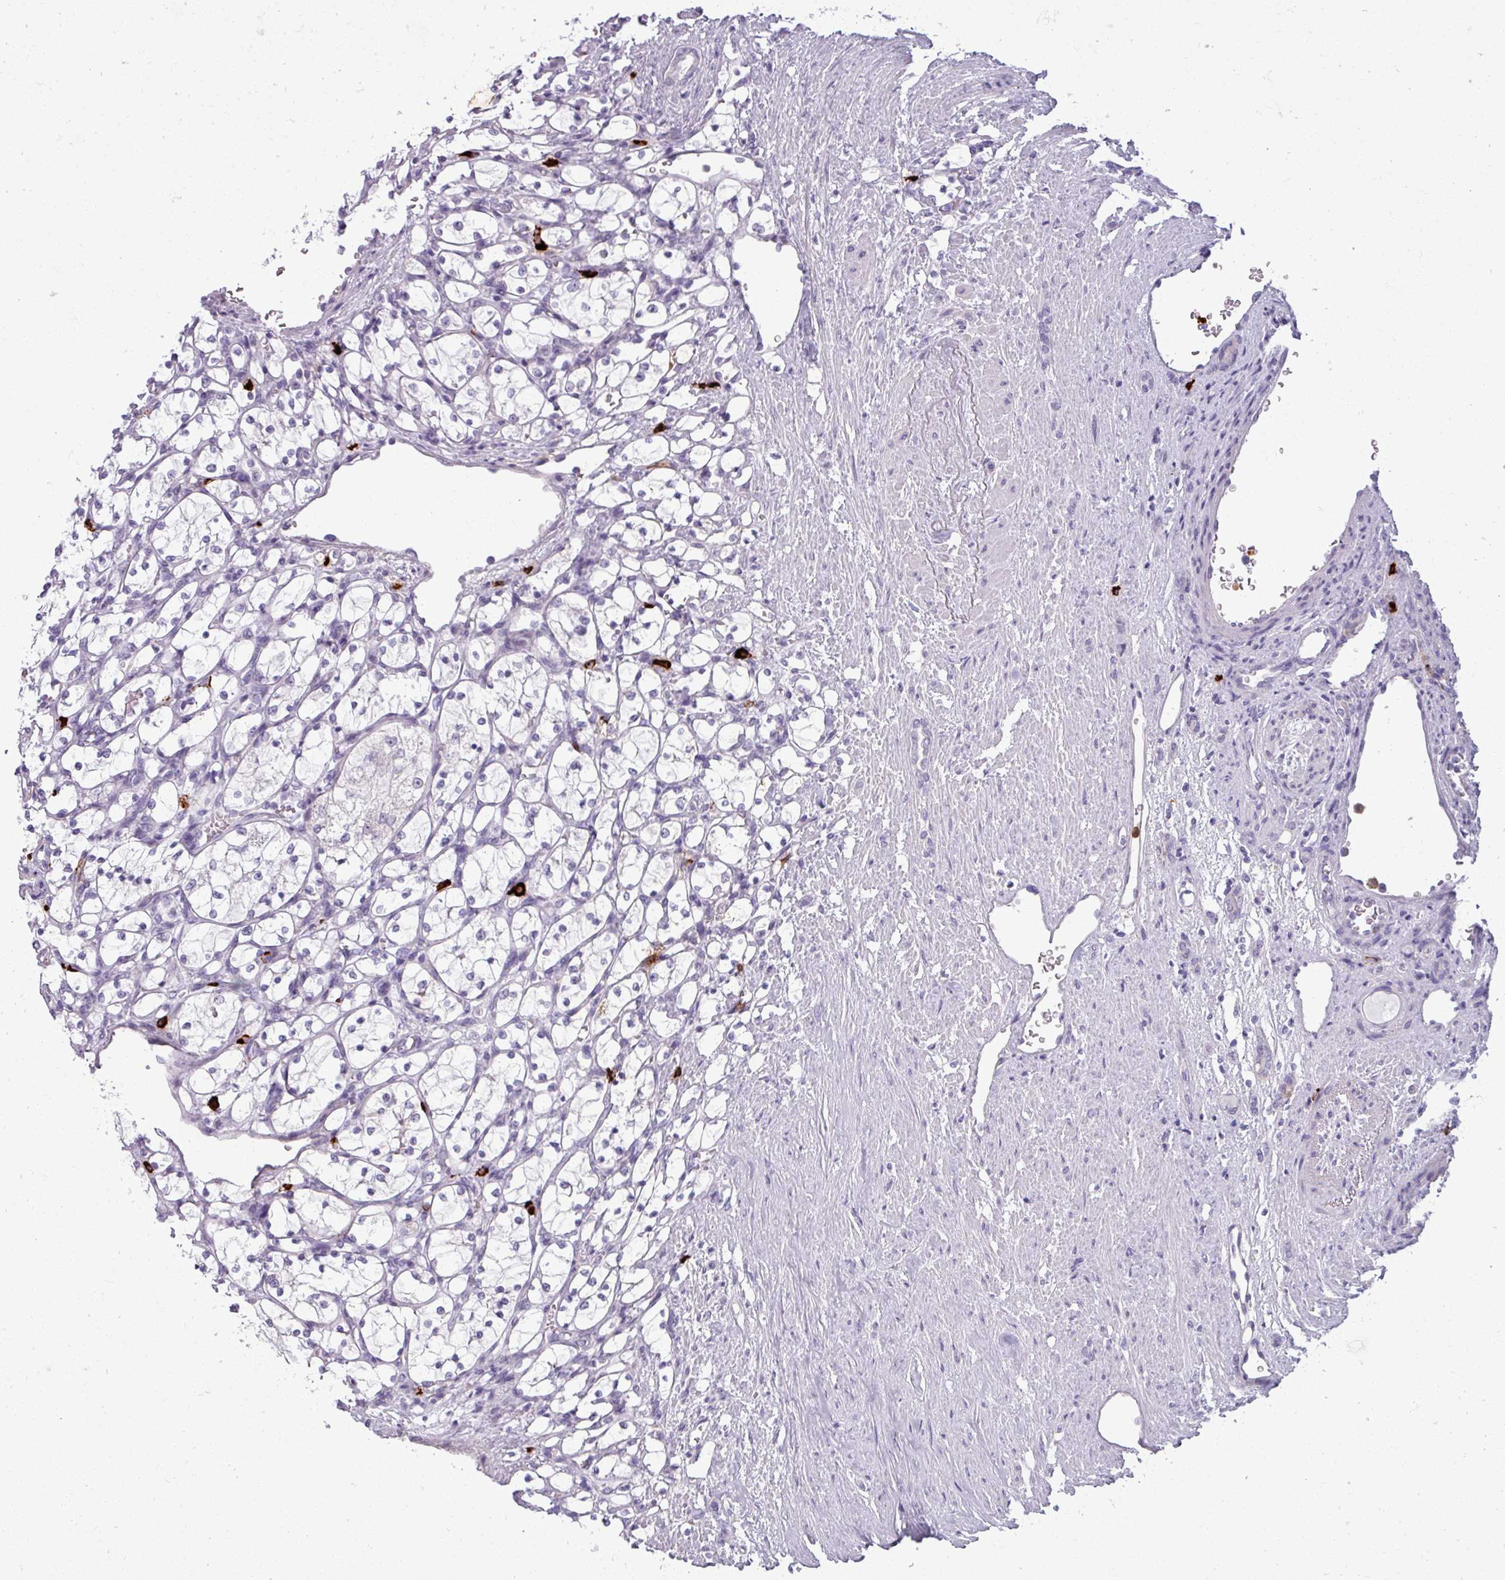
{"staining": {"intensity": "negative", "quantity": "none", "location": "none"}, "tissue": "renal cancer", "cell_type": "Tumor cells", "image_type": "cancer", "snomed": [{"axis": "morphology", "description": "Adenocarcinoma, NOS"}, {"axis": "topography", "description": "Kidney"}], "caption": "This is an immunohistochemistry (IHC) photomicrograph of renal cancer (adenocarcinoma). There is no positivity in tumor cells.", "gene": "TRIM39", "patient": {"sex": "female", "age": 69}}